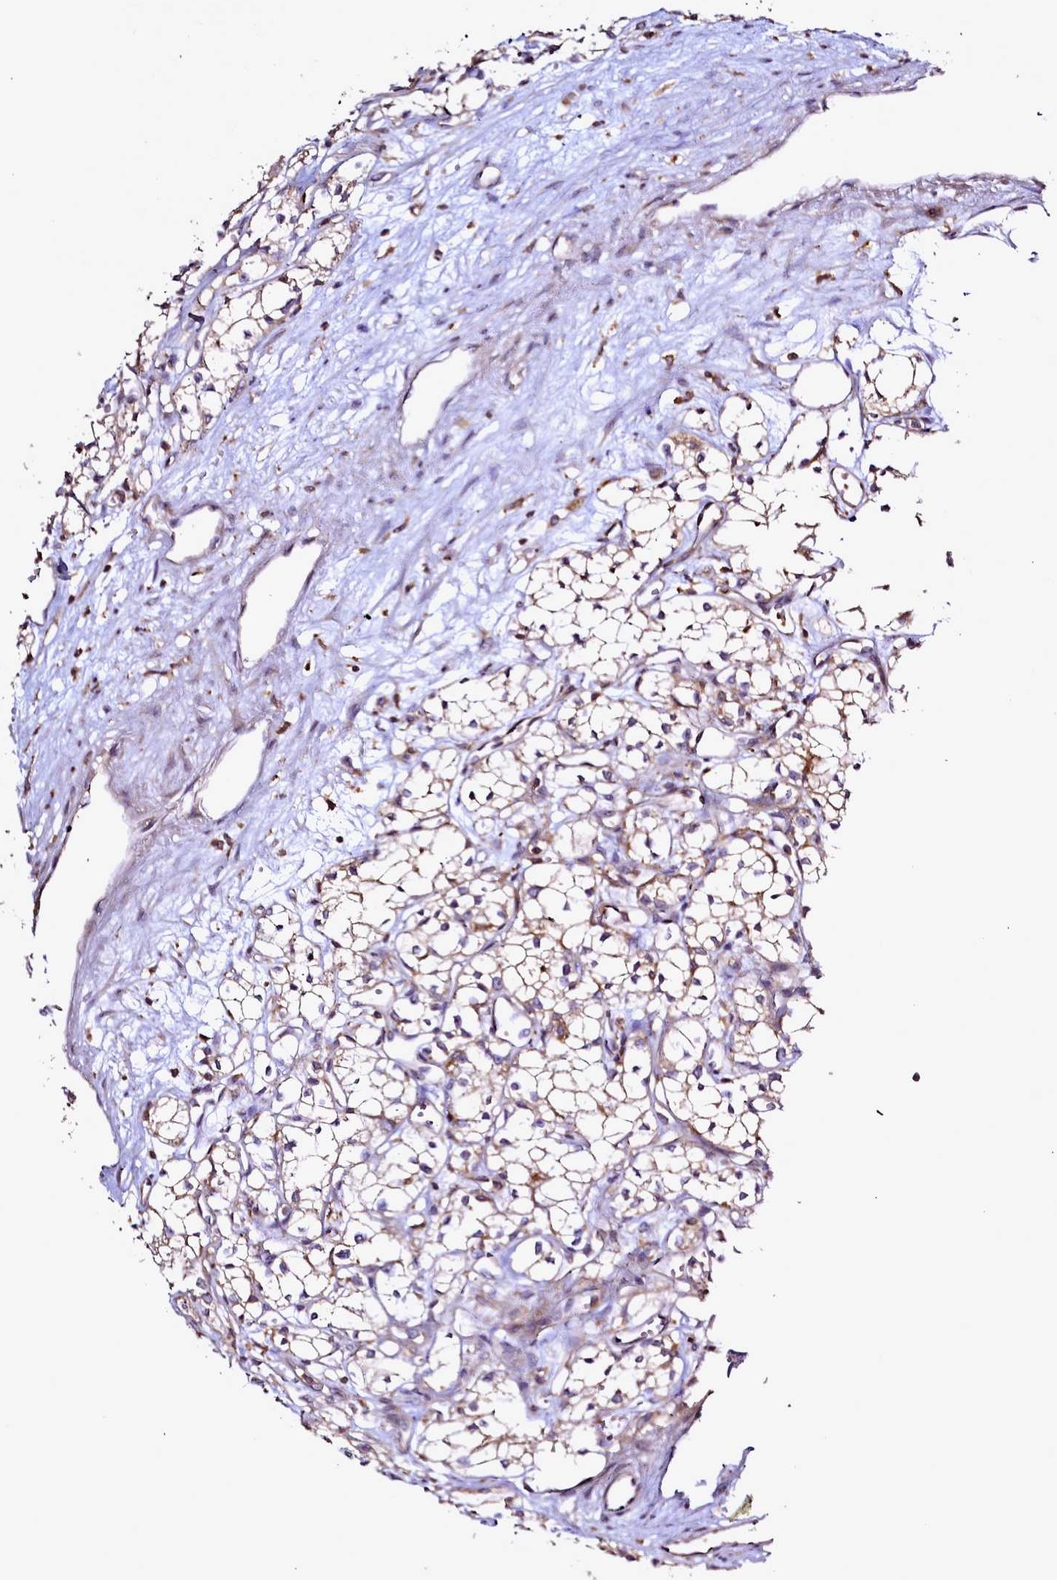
{"staining": {"intensity": "weak", "quantity": ">75%", "location": "cytoplasmic/membranous"}, "tissue": "renal cancer", "cell_type": "Tumor cells", "image_type": "cancer", "snomed": [{"axis": "morphology", "description": "Adenocarcinoma, NOS"}, {"axis": "topography", "description": "Kidney"}], "caption": "A micrograph showing weak cytoplasmic/membranous expression in about >75% of tumor cells in adenocarcinoma (renal), as visualized by brown immunohistochemical staining.", "gene": "NCKAP1L", "patient": {"sex": "male", "age": 59}}